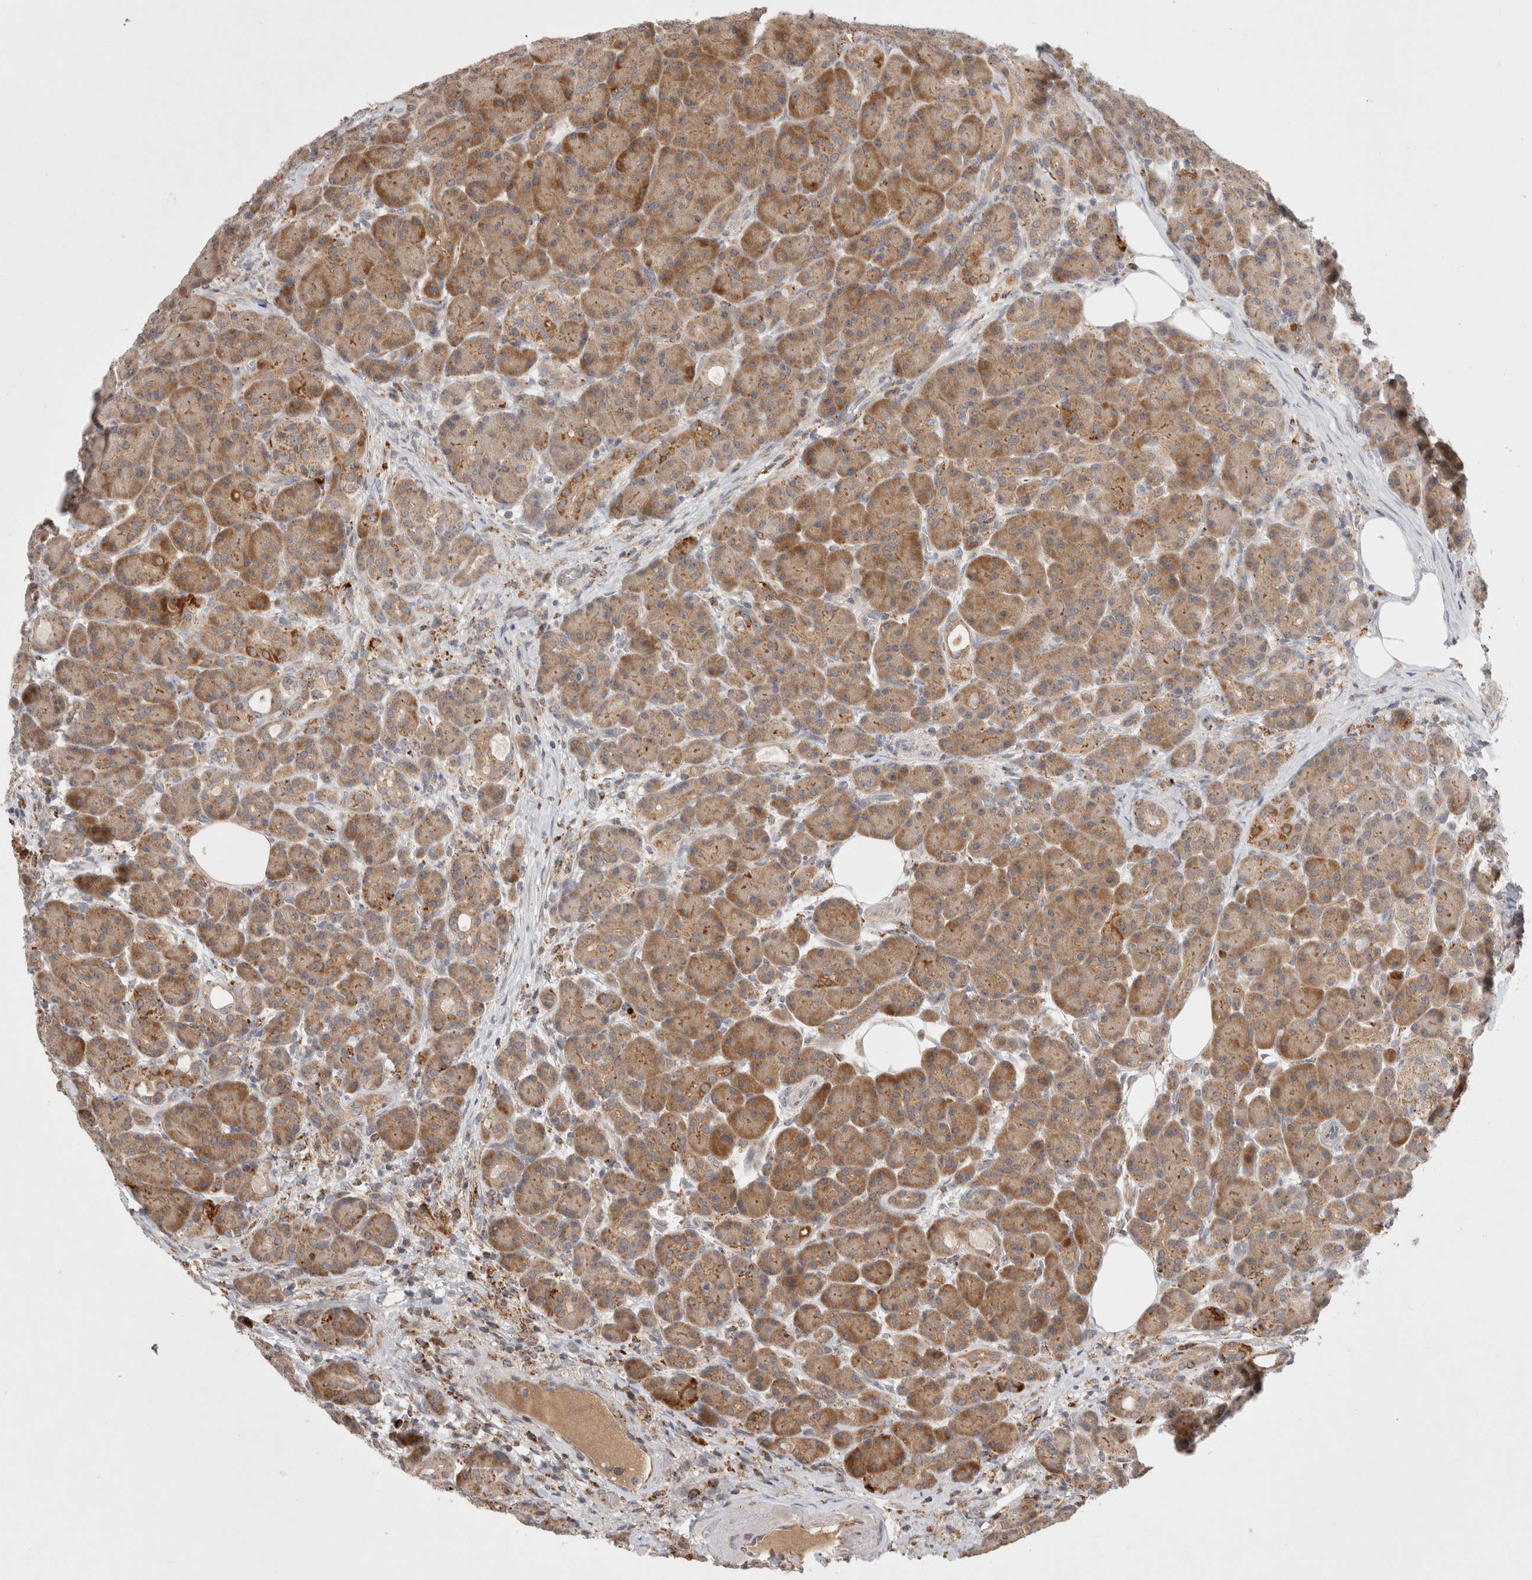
{"staining": {"intensity": "strong", "quantity": ">75%", "location": "cytoplasmic/membranous"}, "tissue": "pancreas", "cell_type": "Exocrine glandular cells", "image_type": "normal", "snomed": [{"axis": "morphology", "description": "Normal tissue, NOS"}, {"axis": "topography", "description": "Pancreas"}], "caption": "Pancreas stained with a protein marker exhibits strong staining in exocrine glandular cells.", "gene": "HROB", "patient": {"sex": "male", "age": 63}}